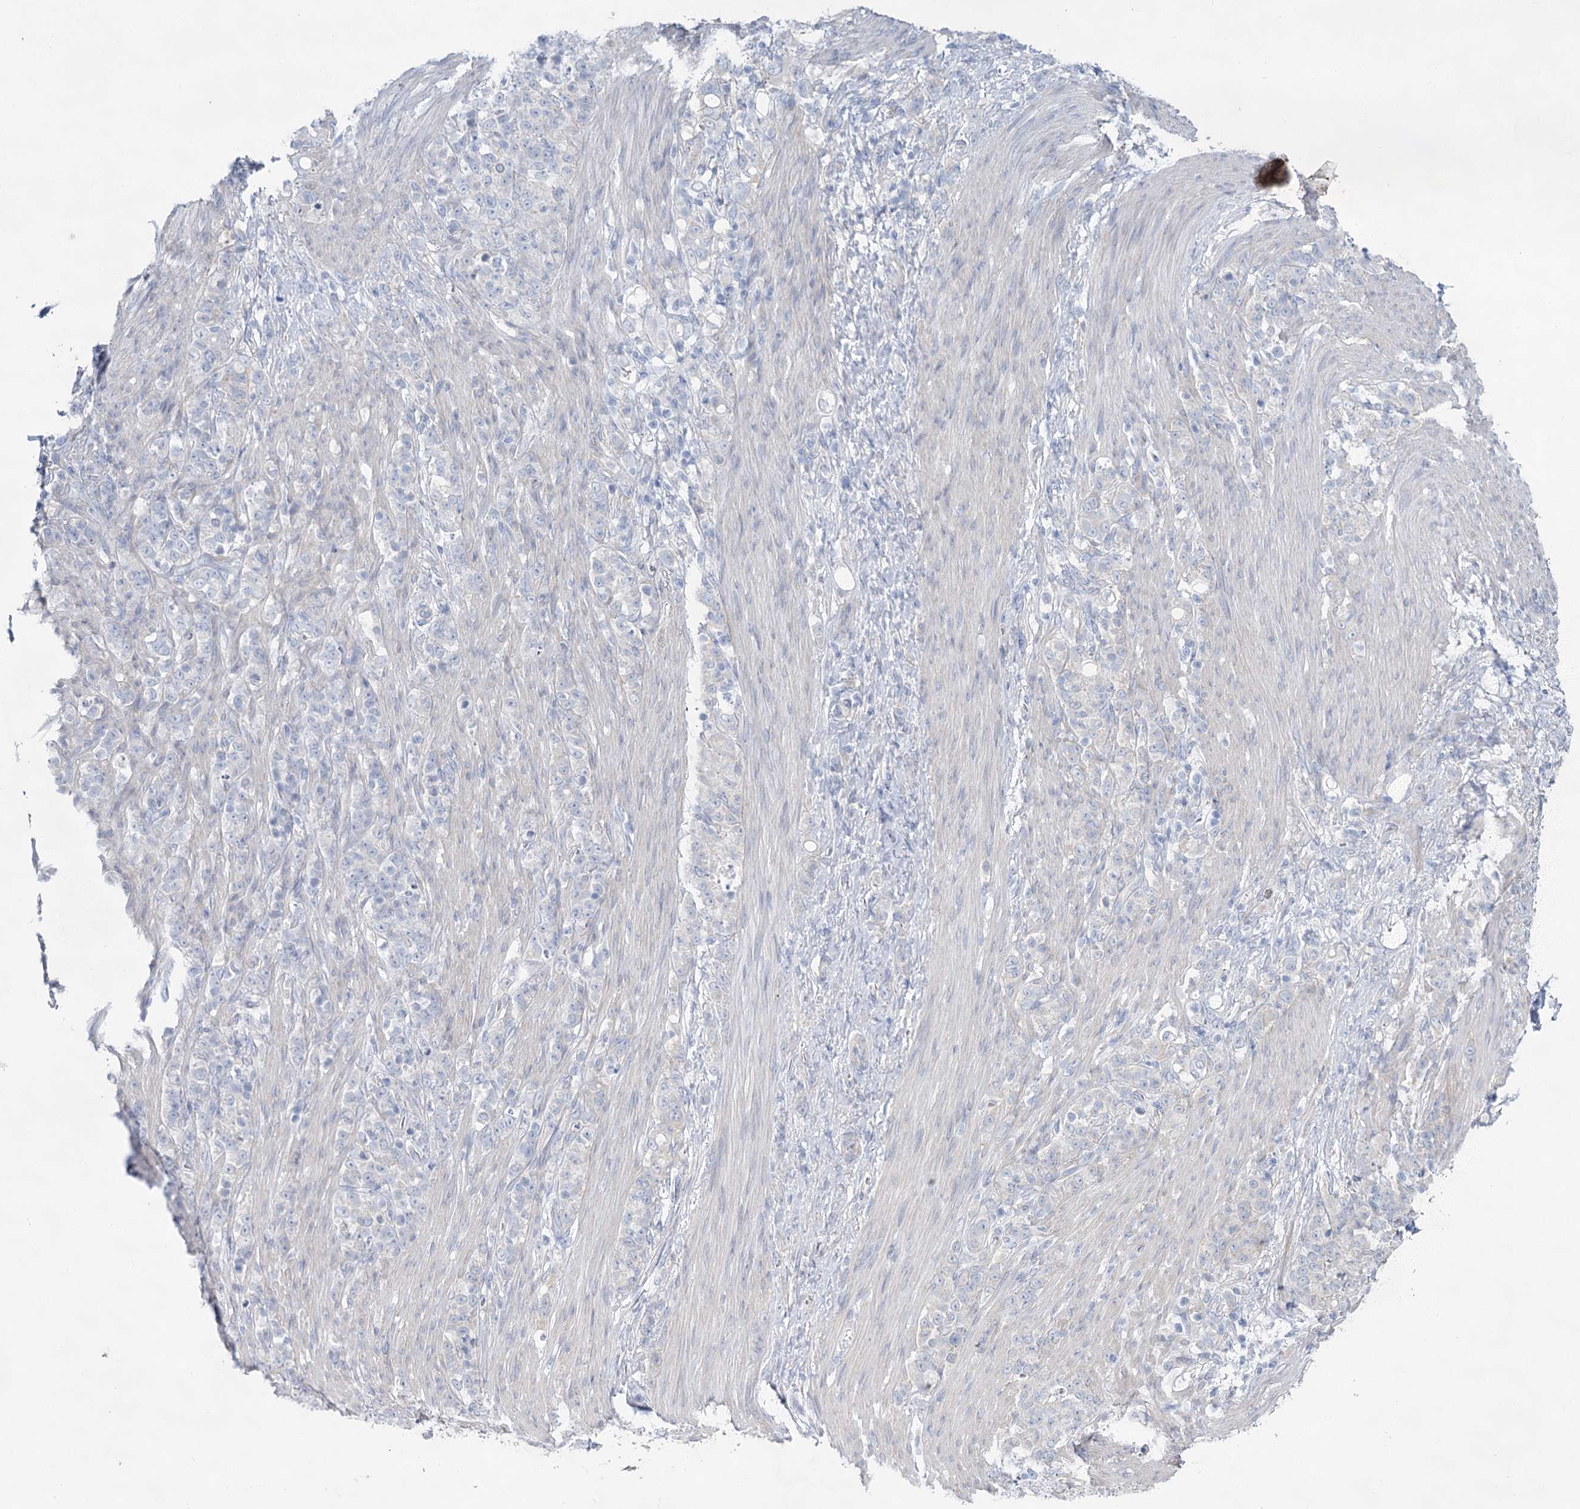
{"staining": {"intensity": "negative", "quantity": "none", "location": "none"}, "tissue": "stomach cancer", "cell_type": "Tumor cells", "image_type": "cancer", "snomed": [{"axis": "morphology", "description": "Adenocarcinoma, NOS"}, {"axis": "topography", "description": "Stomach"}], "caption": "The immunohistochemistry (IHC) photomicrograph has no significant expression in tumor cells of stomach adenocarcinoma tissue.", "gene": "CCDC88A", "patient": {"sex": "female", "age": 79}}